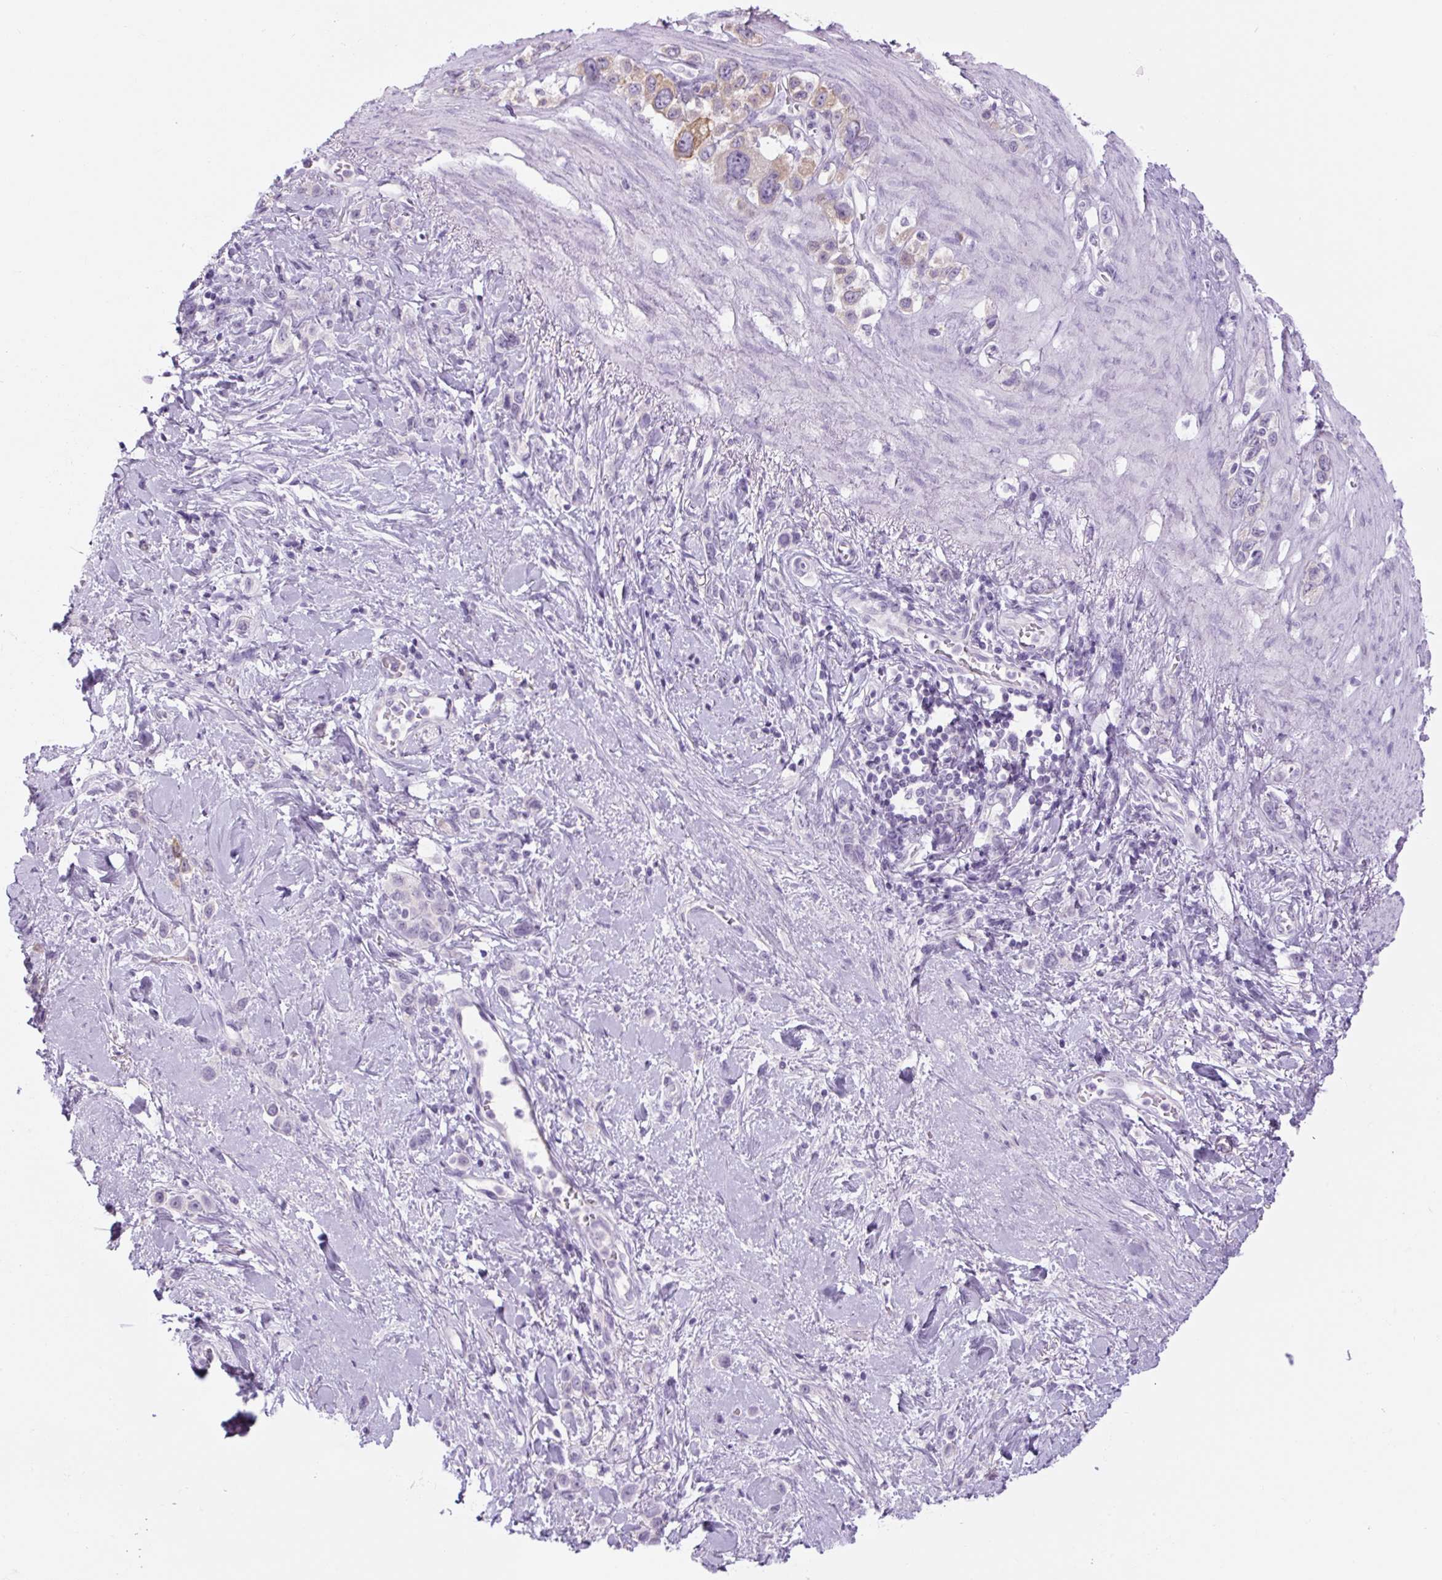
{"staining": {"intensity": "moderate", "quantity": "<25%", "location": "cytoplasmic/membranous"}, "tissue": "stomach cancer", "cell_type": "Tumor cells", "image_type": "cancer", "snomed": [{"axis": "morphology", "description": "Adenocarcinoma, NOS"}, {"axis": "topography", "description": "Stomach"}], "caption": "Stomach adenocarcinoma was stained to show a protein in brown. There is low levels of moderate cytoplasmic/membranous positivity in approximately <25% of tumor cells. The protein is stained brown, and the nuclei are stained in blue (DAB (3,3'-diaminobenzidine) IHC with brightfield microscopy, high magnification).", "gene": "COL9A2", "patient": {"sex": "female", "age": 65}}